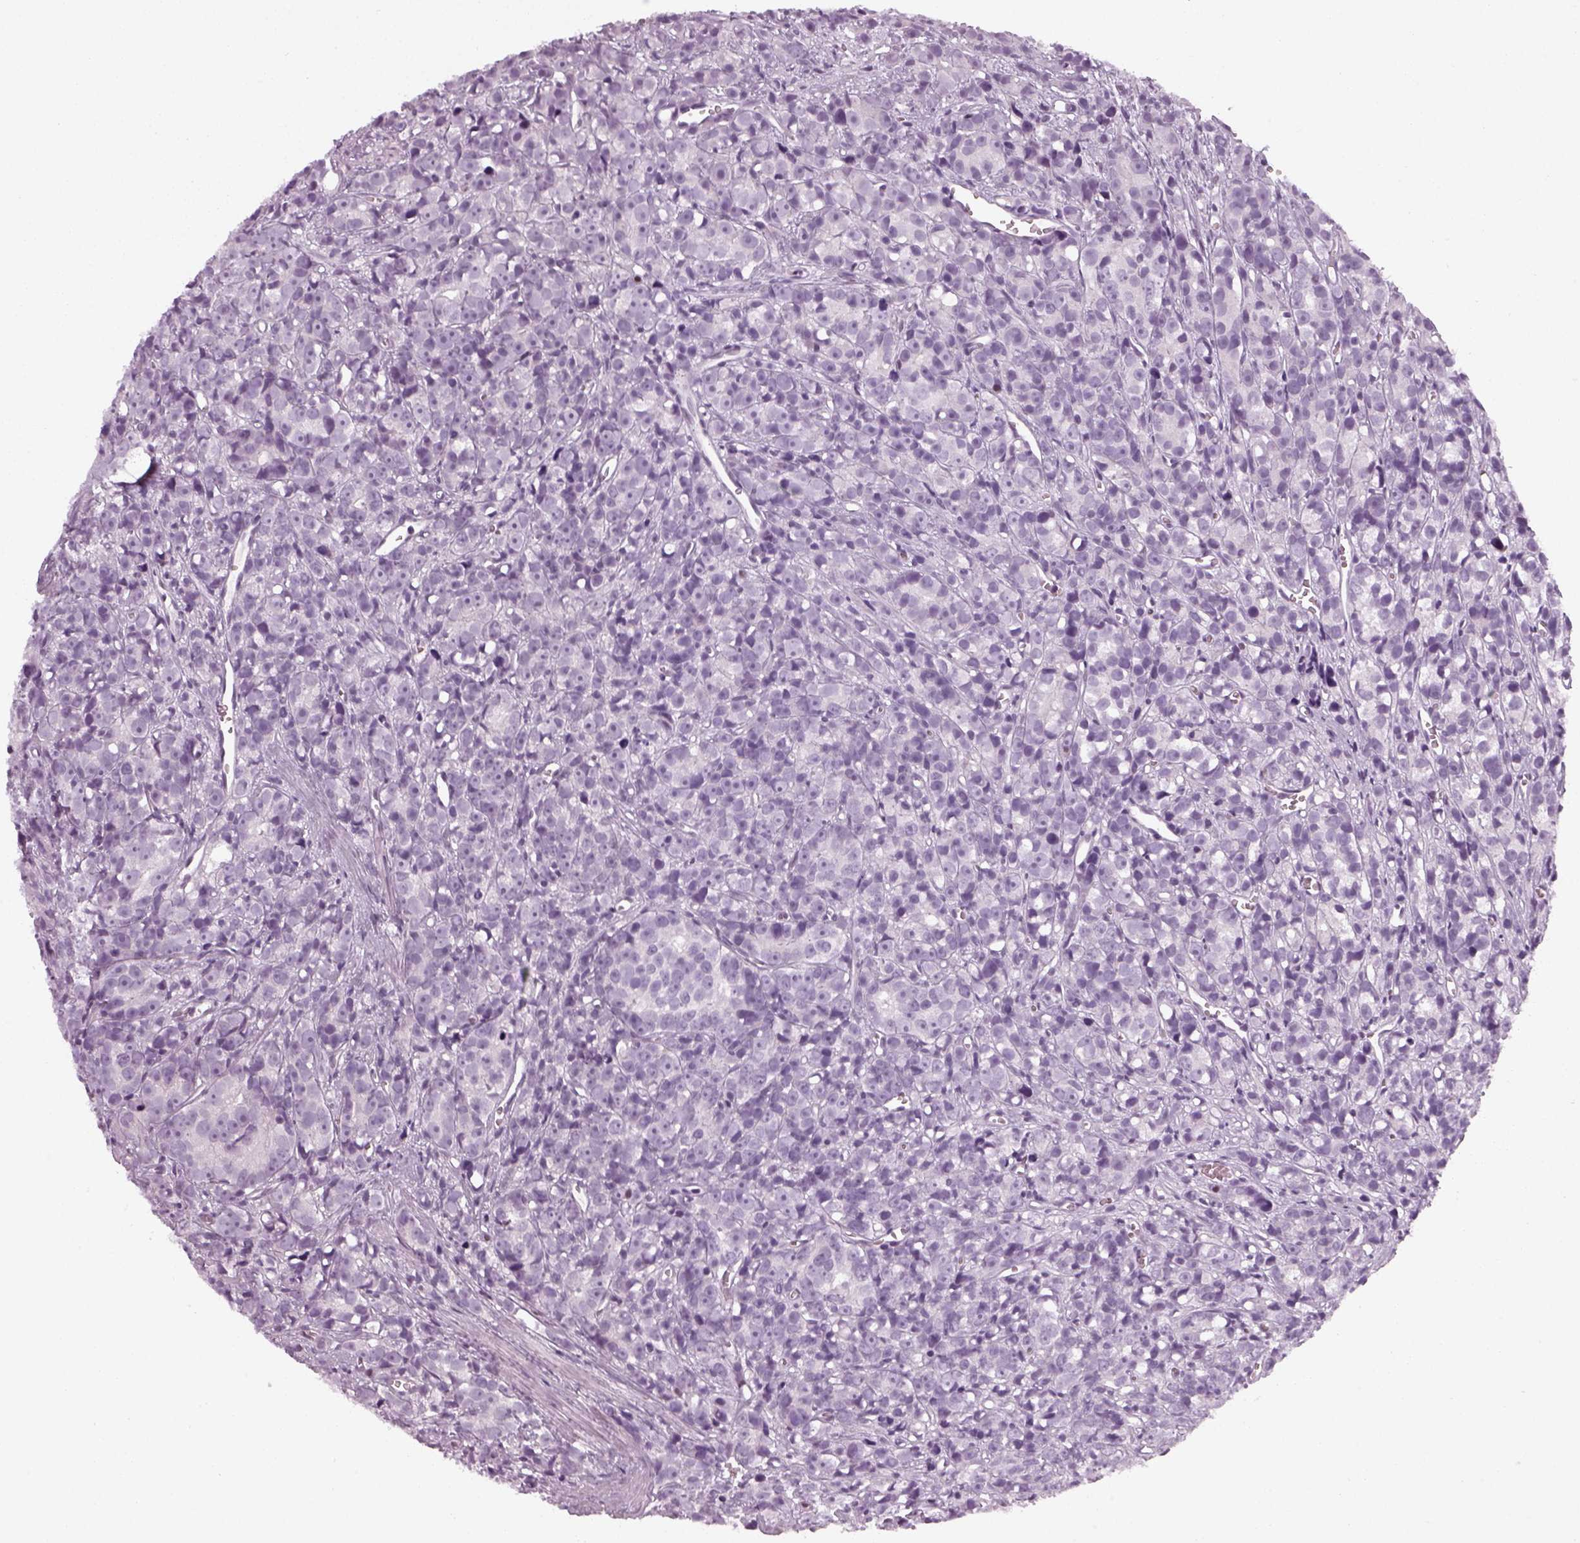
{"staining": {"intensity": "negative", "quantity": "none", "location": "none"}, "tissue": "prostate cancer", "cell_type": "Tumor cells", "image_type": "cancer", "snomed": [{"axis": "morphology", "description": "Adenocarcinoma, High grade"}, {"axis": "topography", "description": "Prostate"}], "caption": "Immunohistochemistry (IHC) of prostate cancer shows no staining in tumor cells. (DAB (3,3'-diaminobenzidine) immunohistochemistry with hematoxylin counter stain).", "gene": "KCNG2", "patient": {"sex": "male", "age": 77}}